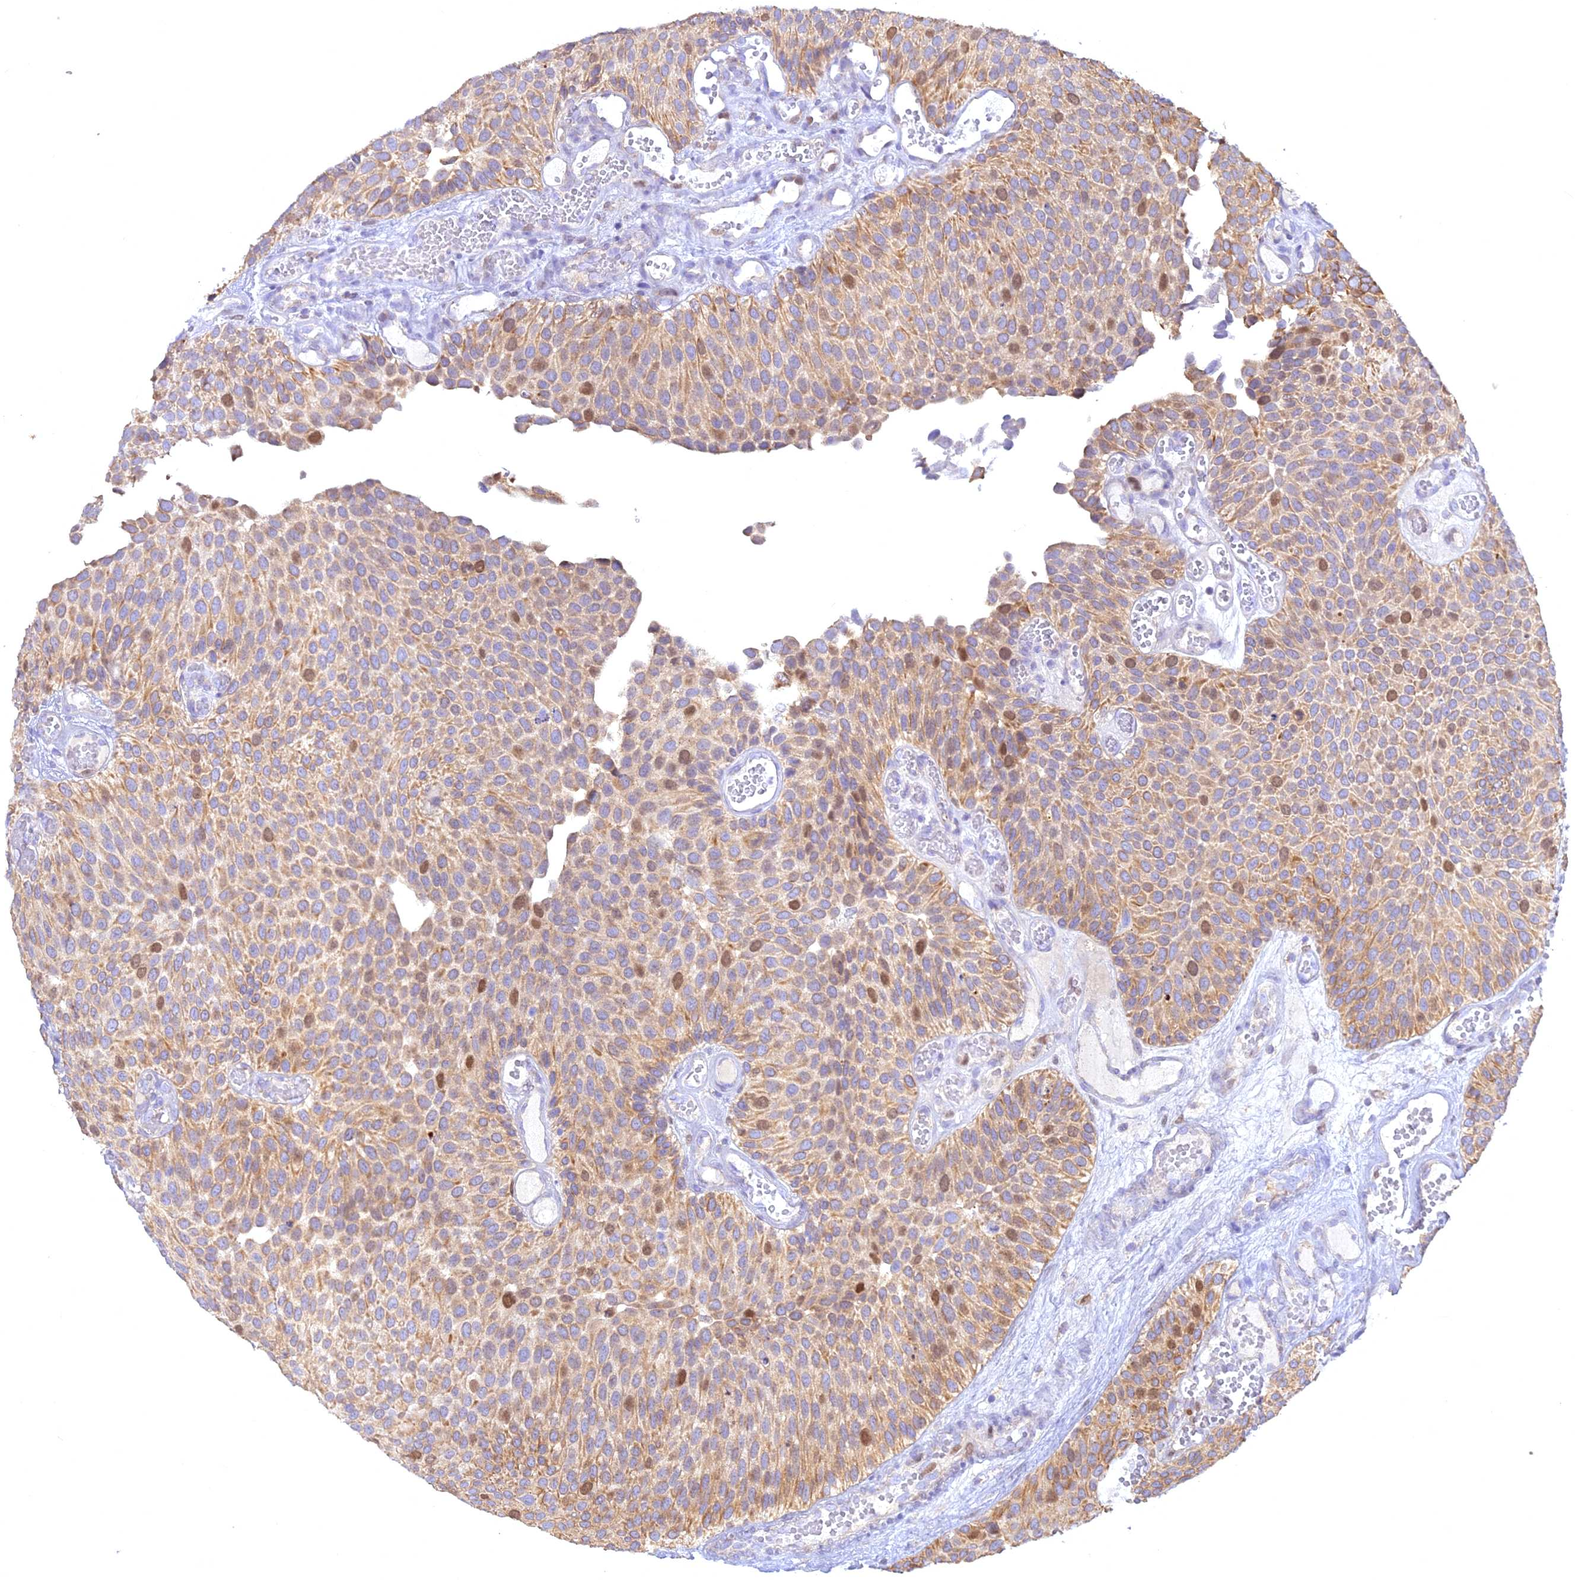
{"staining": {"intensity": "moderate", "quantity": ">75%", "location": "cytoplasmic/membranous,nuclear"}, "tissue": "urothelial cancer", "cell_type": "Tumor cells", "image_type": "cancer", "snomed": [{"axis": "morphology", "description": "Urothelial carcinoma, Low grade"}, {"axis": "topography", "description": "Urinary bladder"}], "caption": "Tumor cells demonstrate medium levels of moderate cytoplasmic/membranous and nuclear staining in approximately >75% of cells in human urothelial carcinoma (low-grade).", "gene": "CENPV", "patient": {"sex": "male", "age": 89}}